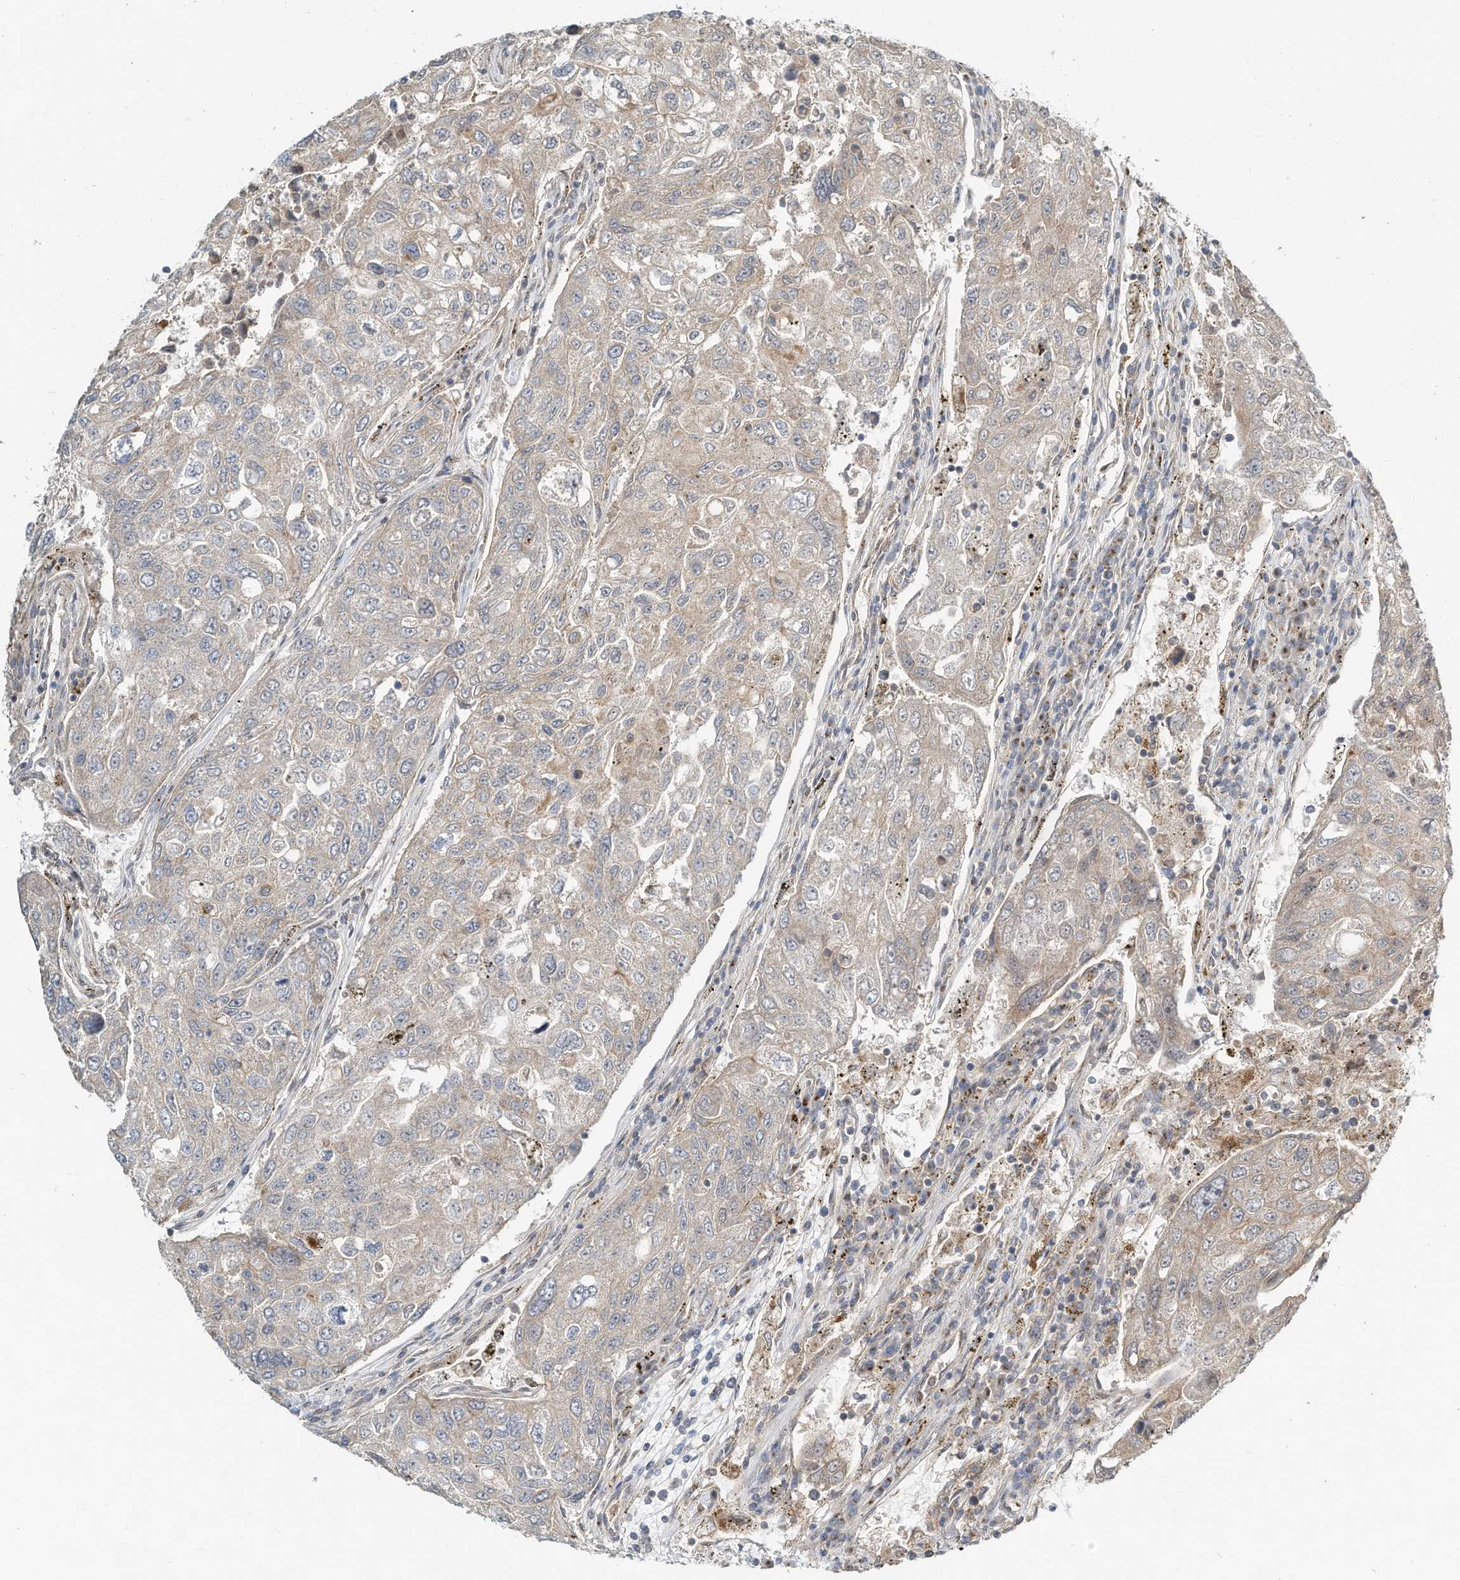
{"staining": {"intensity": "negative", "quantity": "none", "location": "none"}, "tissue": "urothelial cancer", "cell_type": "Tumor cells", "image_type": "cancer", "snomed": [{"axis": "morphology", "description": "Urothelial carcinoma, High grade"}, {"axis": "topography", "description": "Lymph node"}, {"axis": "topography", "description": "Urinary bladder"}], "caption": "IHC image of urothelial carcinoma (high-grade) stained for a protein (brown), which reveals no staining in tumor cells. (Immunohistochemistry, brightfield microscopy, high magnification).", "gene": "CUX1", "patient": {"sex": "male", "age": 51}}